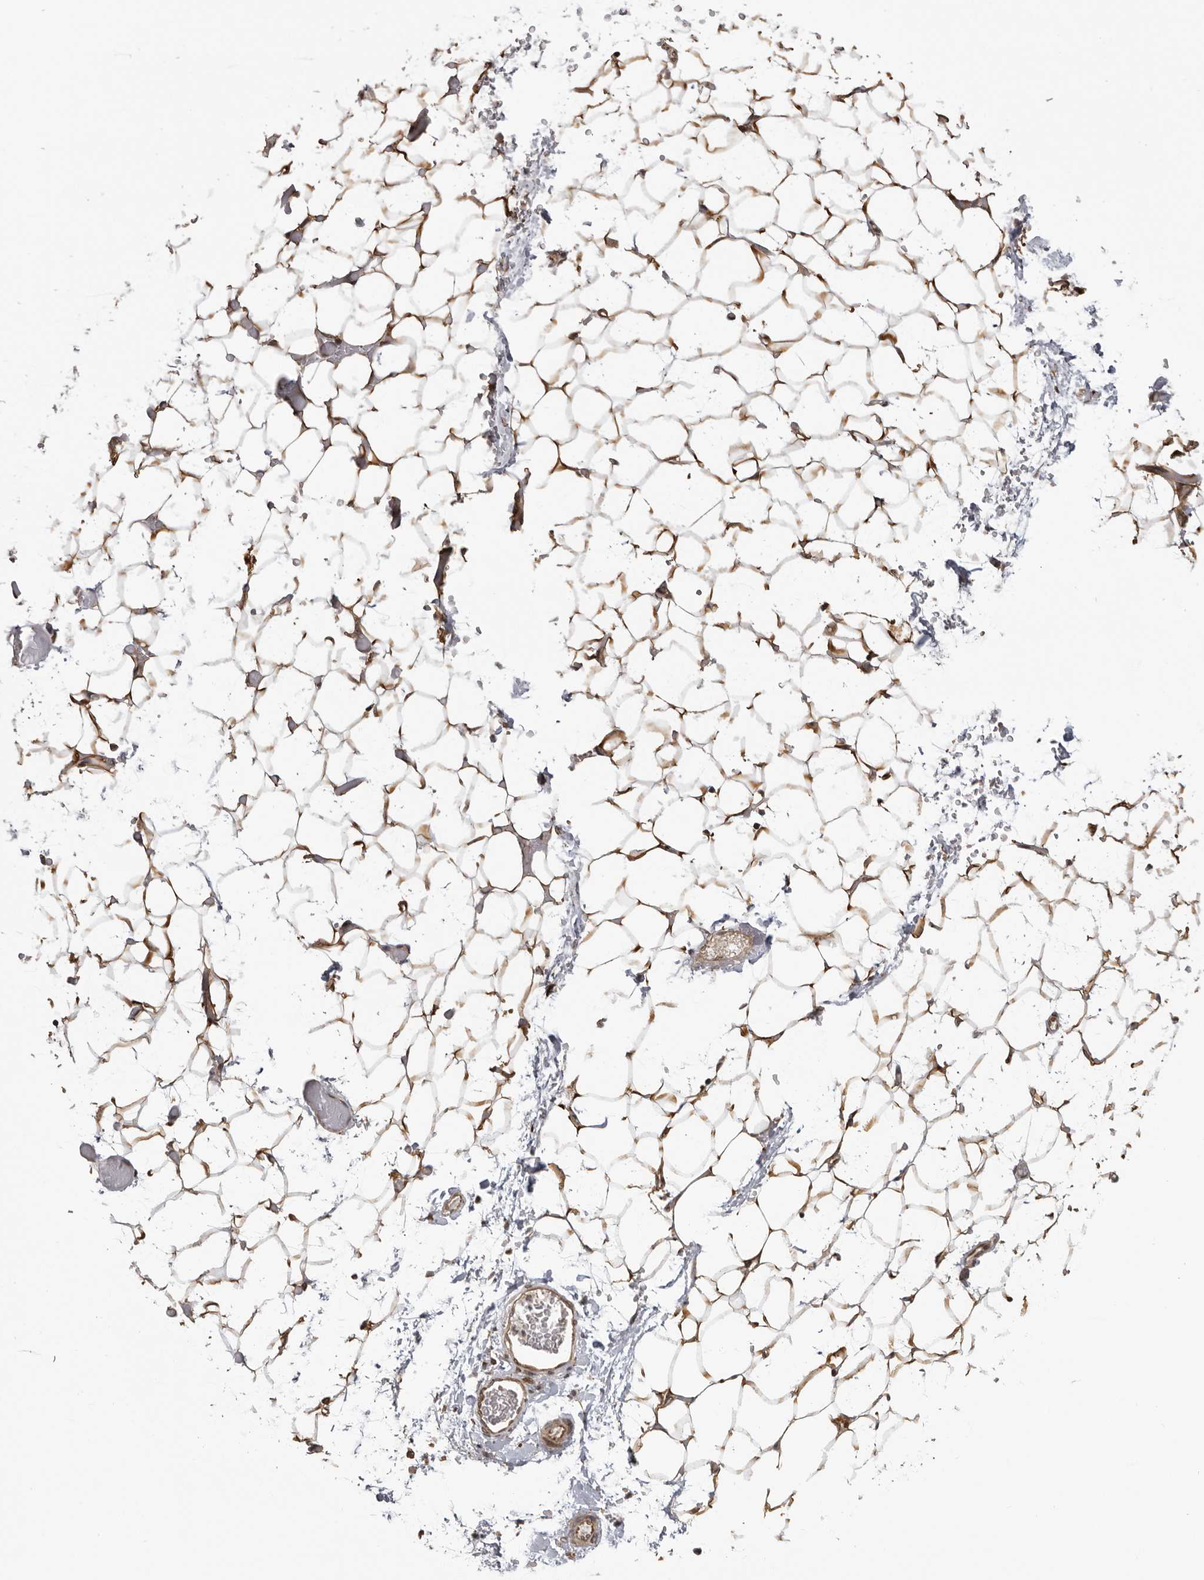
{"staining": {"intensity": "strong", "quantity": ">75%", "location": "cytoplasmic/membranous"}, "tissue": "adipose tissue", "cell_type": "Adipocytes", "image_type": "normal", "snomed": [{"axis": "morphology", "description": "Normal tissue, NOS"}, {"axis": "topography", "description": "Kidney"}, {"axis": "topography", "description": "Peripheral nerve tissue"}], "caption": "Immunohistochemistry (DAB (3,3'-diaminobenzidine)) staining of normal human adipose tissue reveals strong cytoplasmic/membranous protein staining in about >75% of adipocytes.", "gene": "DNAH14", "patient": {"sex": "male", "age": 7}}